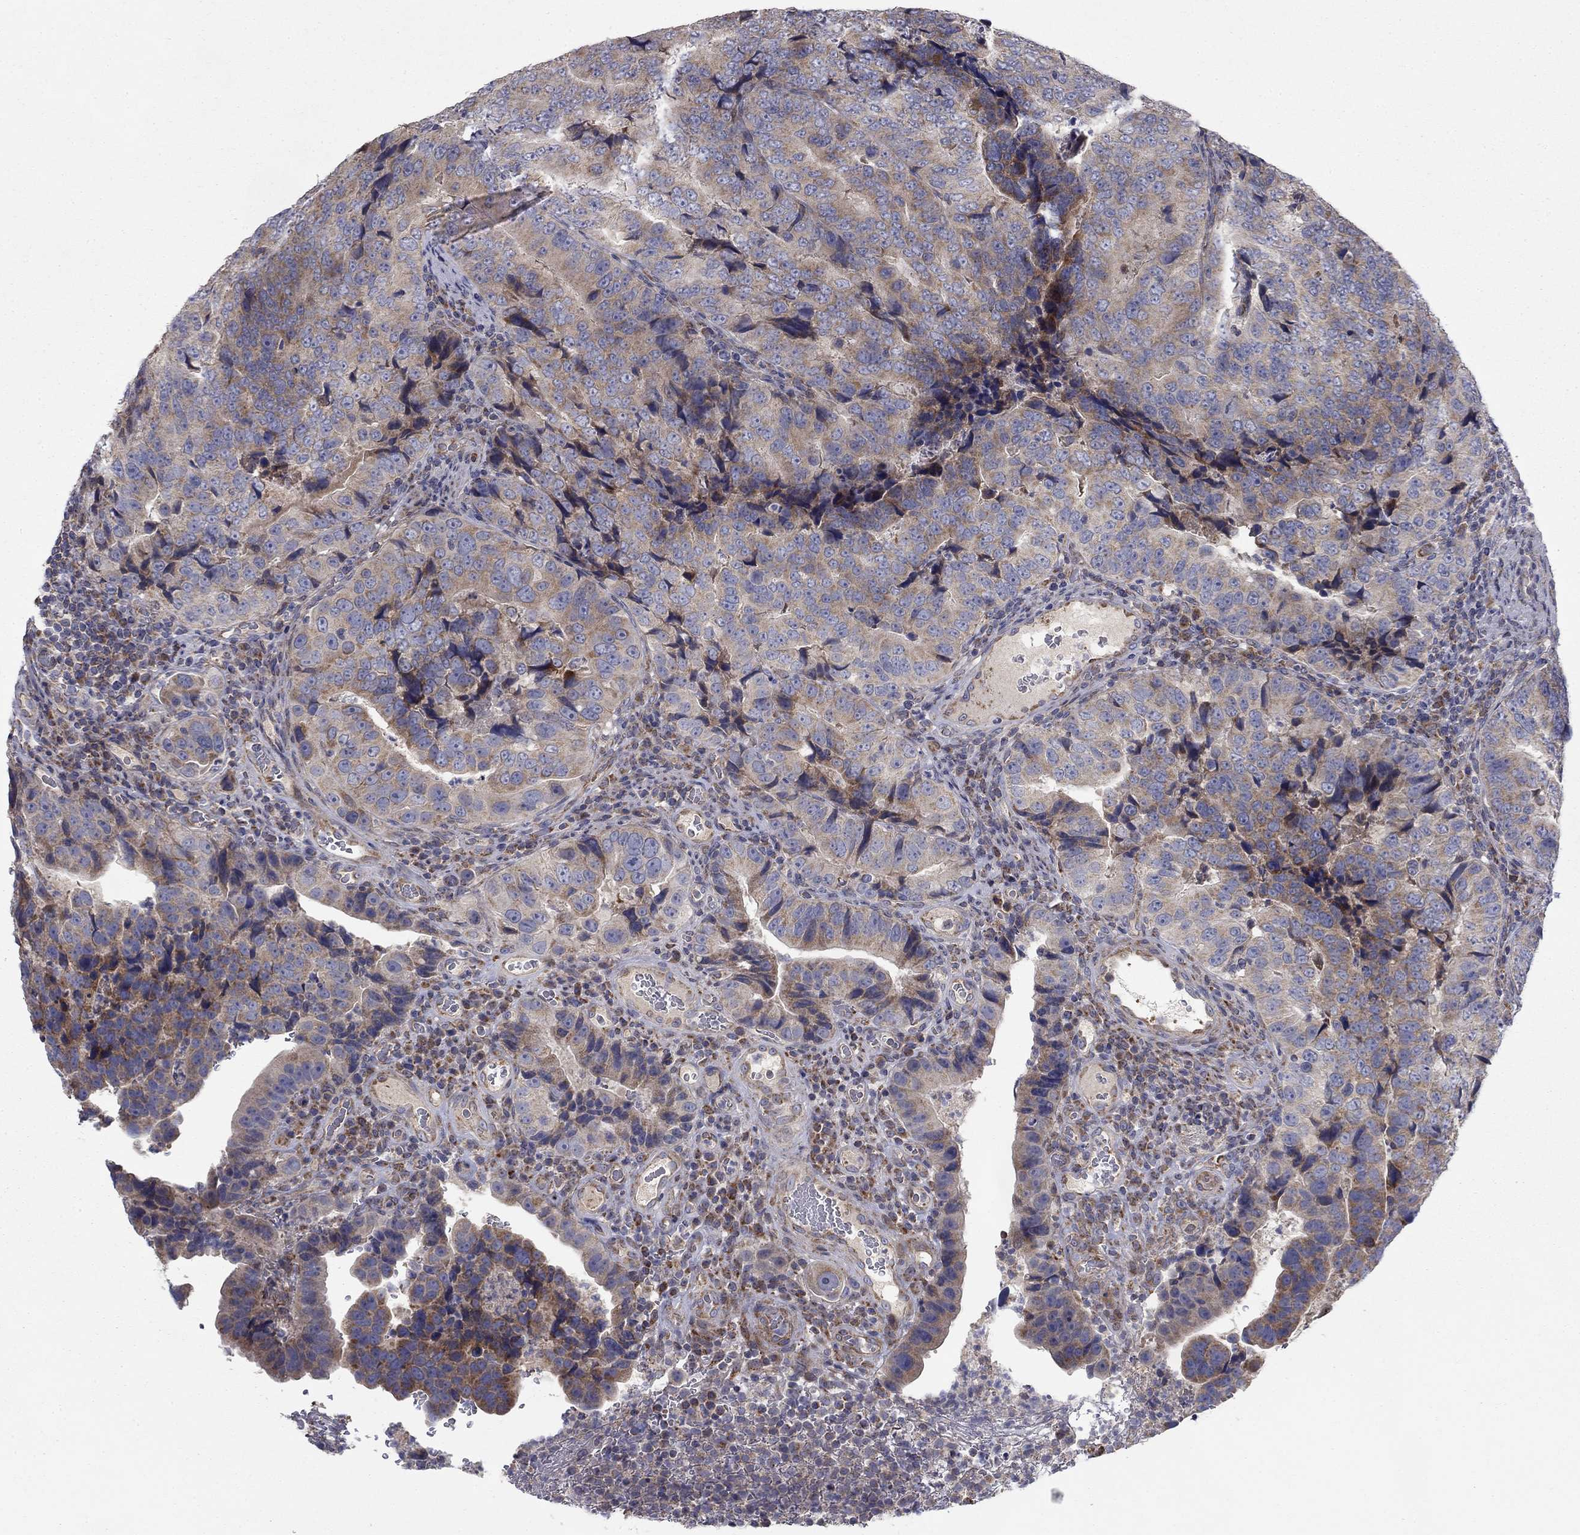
{"staining": {"intensity": "moderate", "quantity": "25%-75%", "location": "cytoplasmic/membranous"}, "tissue": "colorectal cancer", "cell_type": "Tumor cells", "image_type": "cancer", "snomed": [{"axis": "morphology", "description": "Adenocarcinoma, NOS"}, {"axis": "topography", "description": "Colon"}], "caption": "Colorectal cancer was stained to show a protein in brown. There is medium levels of moderate cytoplasmic/membranous positivity in about 25%-75% of tumor cells. (brown staining indicates protein expression, while blue staining denotes nuclei).", "gene": "MMAA", "patient": {"sex": "female", "age": 72}}